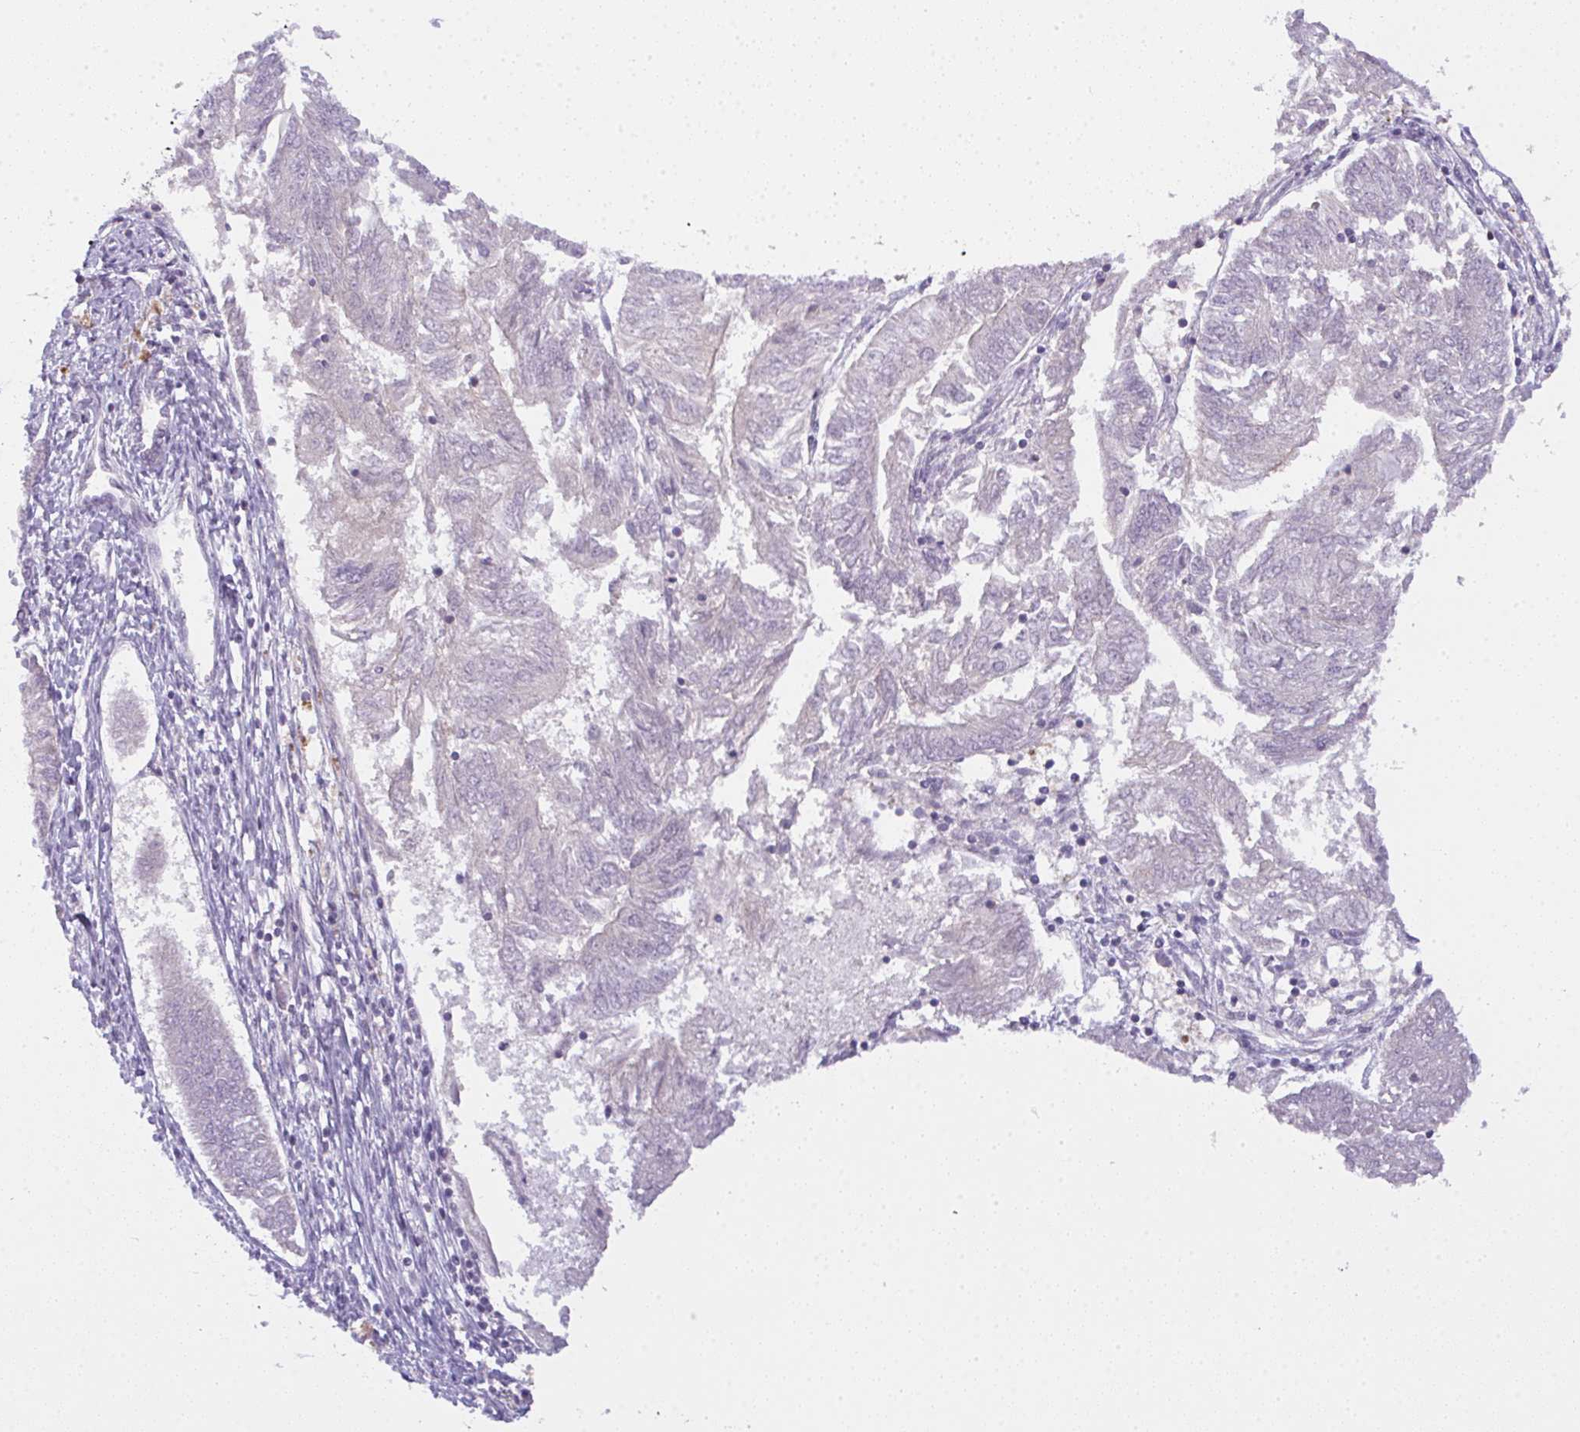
{"staining": {"intensity": "negative", "quantity": "none", "location": "none"}, "tissue": "endometrial cancer", "cell_type": "Tumor cells", "image_type": "cancer", "snomed": [{"axis": "morphology", "description": "Adenocarcinoma, NOS"}, {"axis": "topography", "description": "Endometrium"}], "caption": "Immunohistochemistry (IHC) image of neoplastic tissue: endometrial adenocarcinoma stained with DAB exhibits no significant protein expression in tumor cells. (DAB (3,3'-diaminobenzidine) IHC visualized using brightfield microscopy, high magnification).", "gene": "CSE1L", "patient": {"sex": "female", "age": 58}}